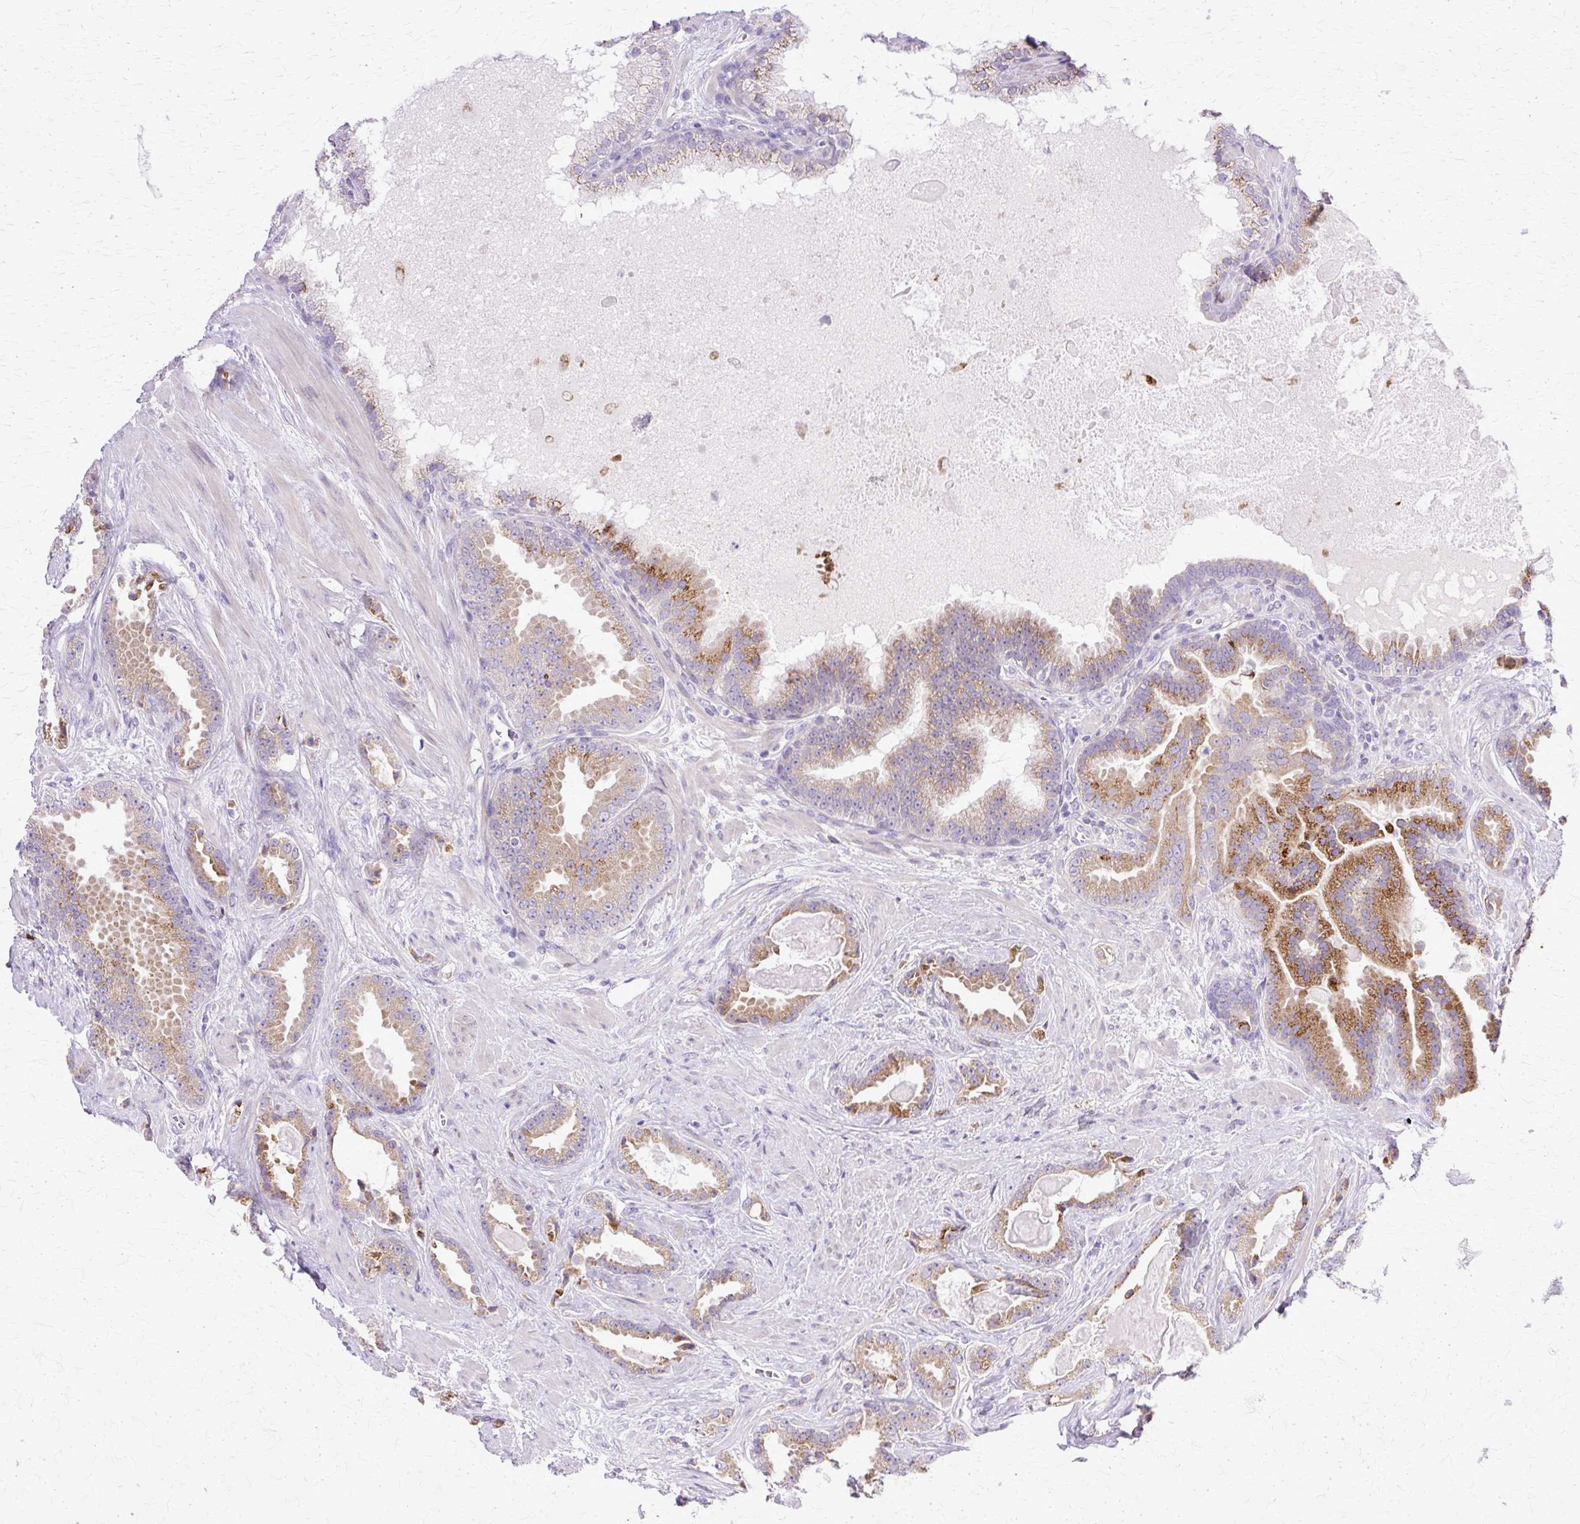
{"staining": {"intensity": "moderate", "quantity": ">75%", "location": "cytoplasmic/membranous"}, "tissue": "prostate cancer", "cell_type": "Tumor cells", "image_type": "cancer", "snomed": [{"axis": "morphology", "description": "Adenocarcinoma, Low grade"}, {"axis": "topography", "description": "Prostate"}], "caption": "A brown stain highlights moderate cytoplasmic/membranous staining of a protein in human prostate cancer (low-grade adenocarcinoma) tumor cells. (DAB (3,3'-diaminobenzidine) IHC, brown staining for protein, blue staining for nuclei).", "gene": "TBC1D3G", "patient": {"sex": "male", "age": 62}}